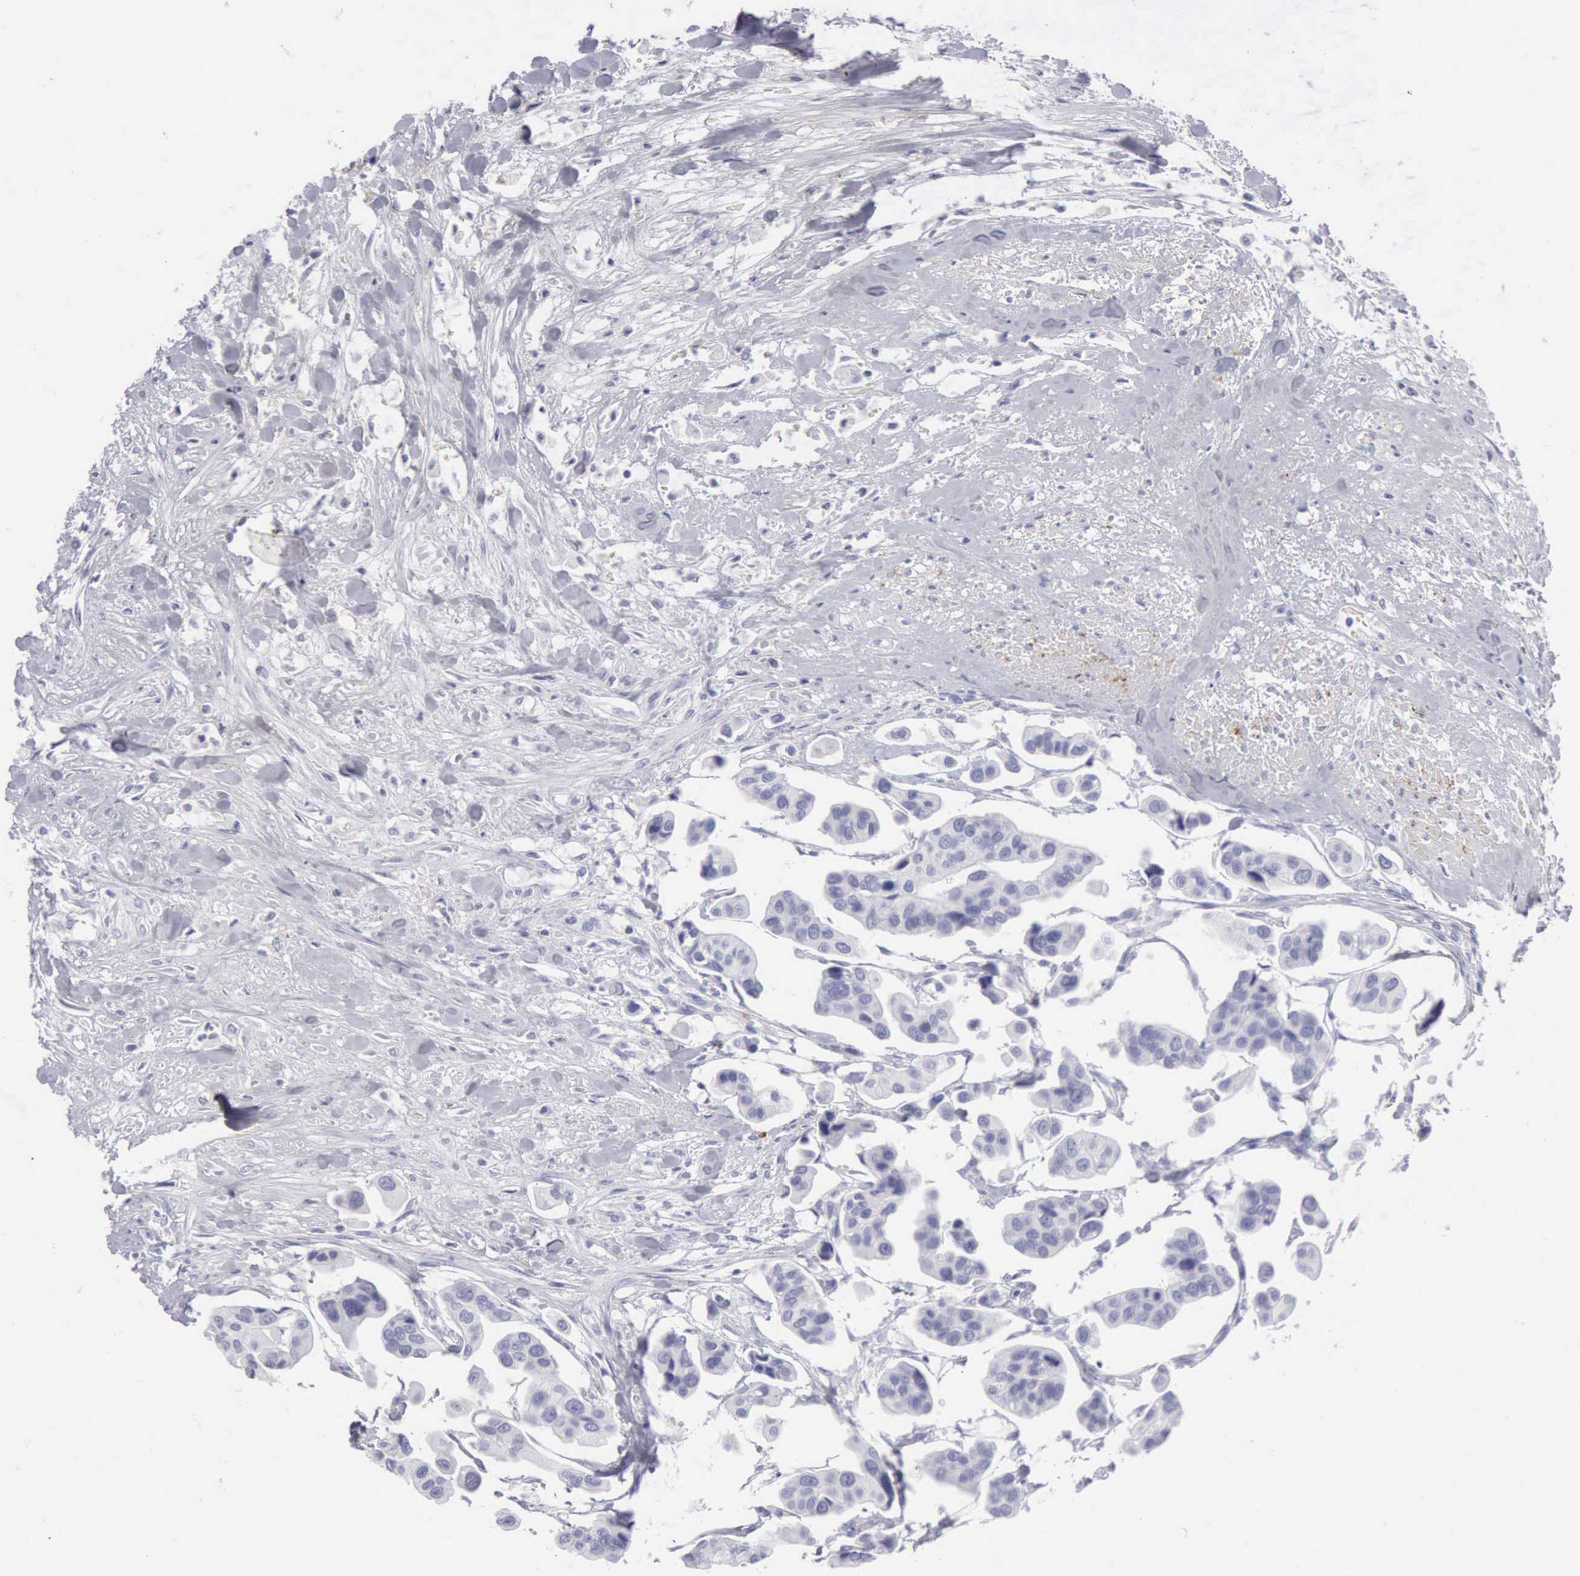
{"staining": {"intensity": "negative", "quantity": "none", "location": "none"}, "tissue": "urothelial cancer", "cell_type": "Tumor cells", "image_type": "cancer", "snomed": [{"axis": "morphology", "description": "Adenocarcinoma, NOS"}, {"axis": "topography", "description": "Urinary bladder"}], "caption": "Immunohistochemical staining of urothelial cancer exhibits no significant expression in tumor cells.", "gene": "NCAM1", "patient": {"sex": "male", "age": 61}}